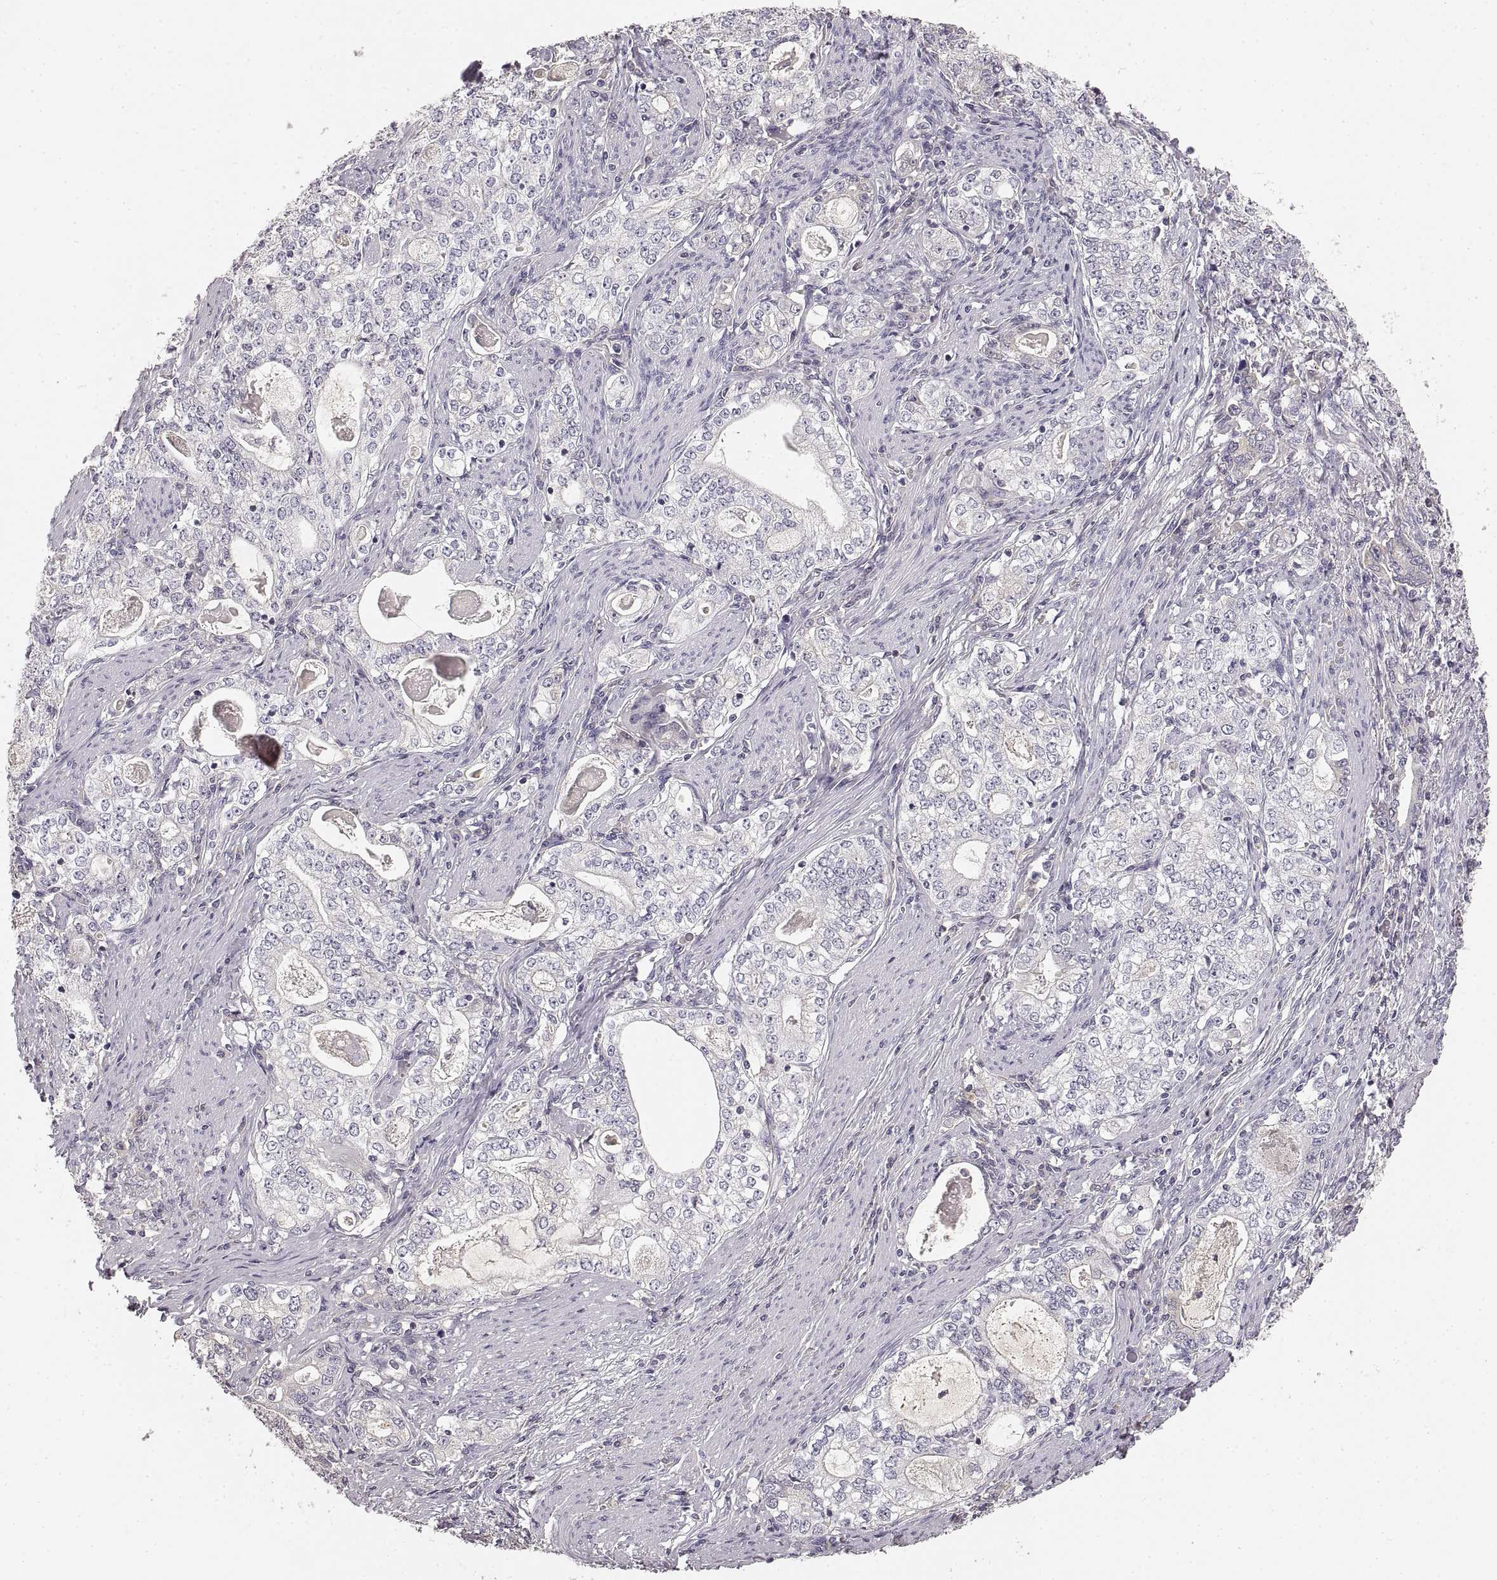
{"staining": {"intensity": "negative", "quantity": "none", "location": "none"}, "tissue": "stomach cancer", "cell_type": "Tumor cells", "image_type": "cancer", "snomed": [{"axis": "morphology", "description": "Adenocarcinoma, NOS"}, {"axis": "topography", "description": "Stomach, lower"}], "caption": "Histopathology image shows no protein positivity in tumor cells of stomach adenocarcinoma tissue.", "gene": "RUNDC3A", "patient": {"sex": "female", "age": 72}}